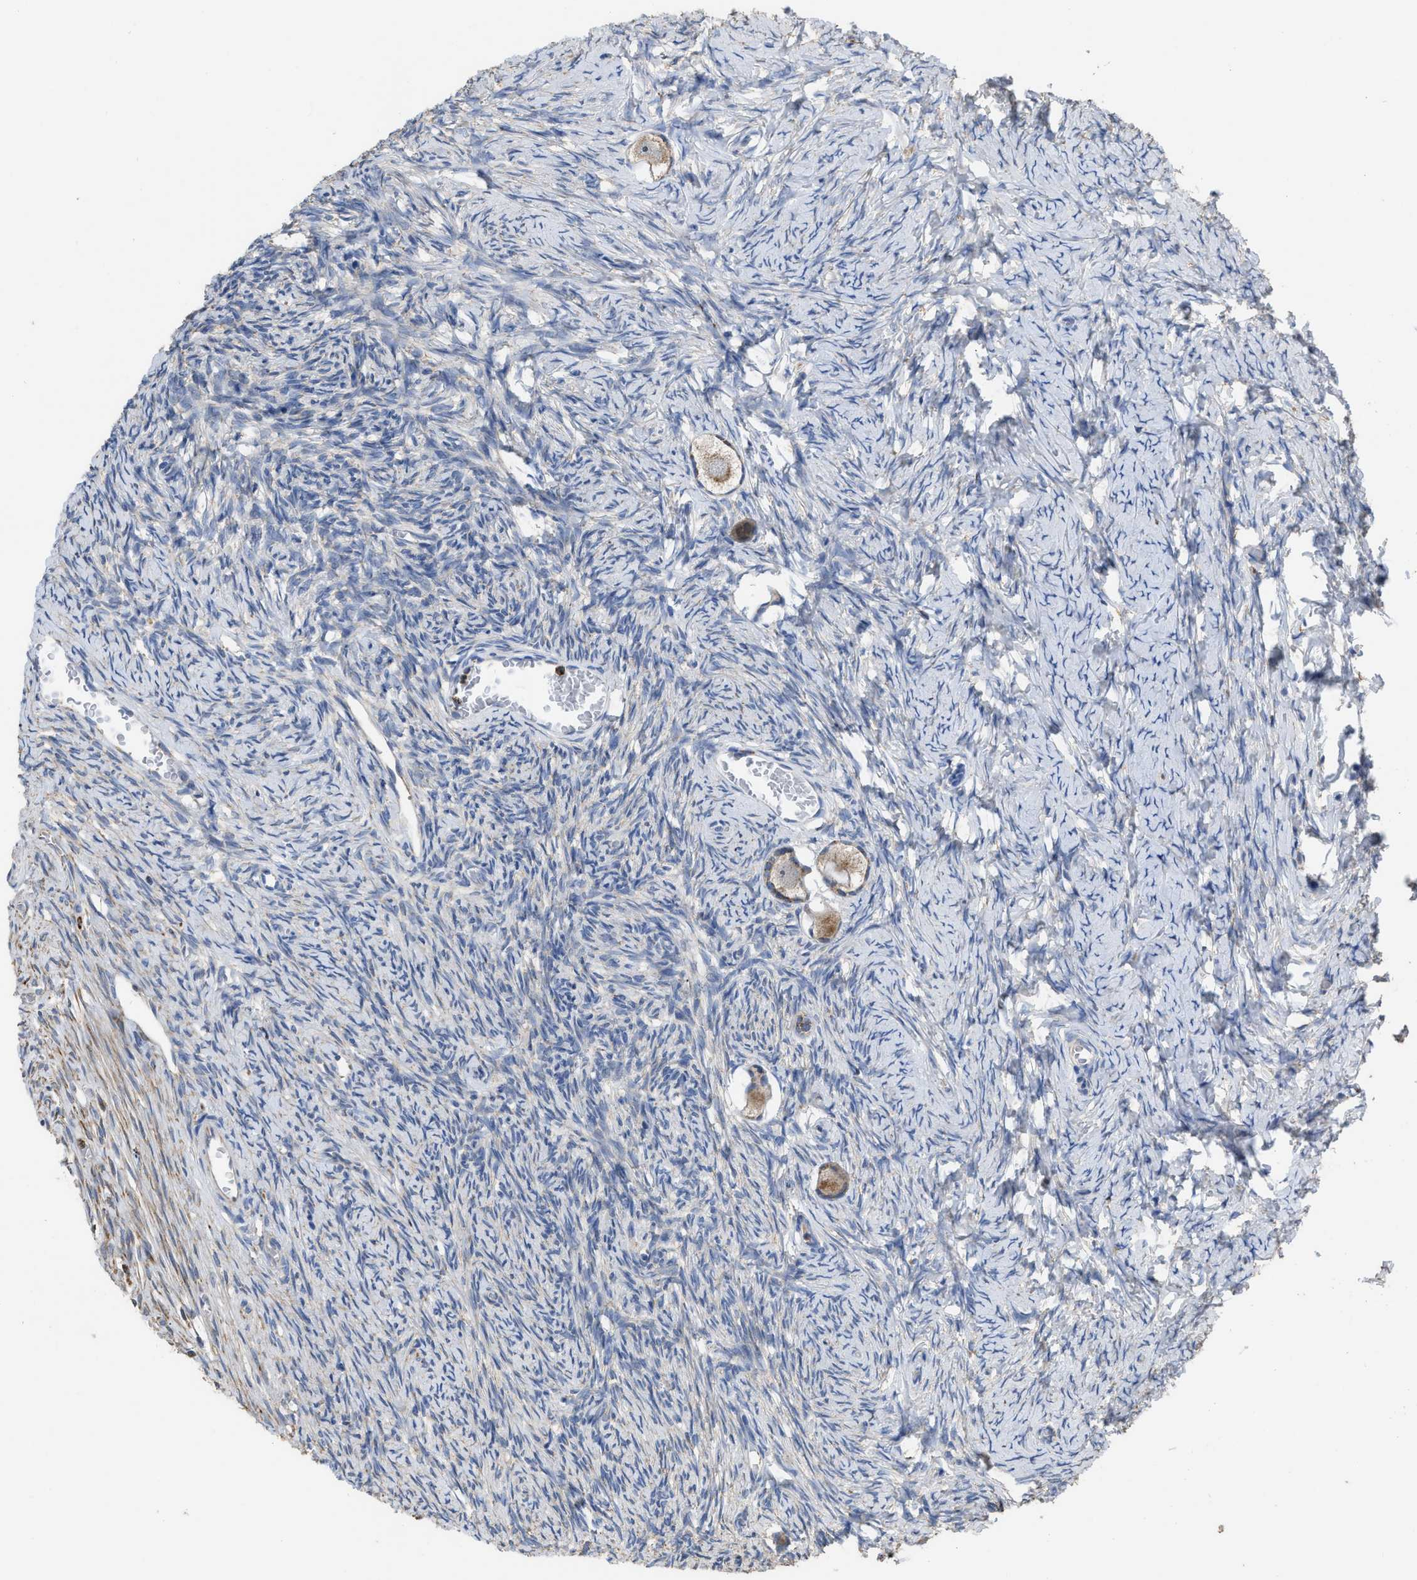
{"staining": {"intensity": "negative", "quantity": "none", "location": "none"}, "tissue": "ovary", "cell_type": "Follicle cells", "image_type": "normal", "snomed": [{"axis": "morphology", "description": "Normal tissue, NOS"}, {"axis": "topography", "description": "Ovary"}], "caption": "There is no significant positivity in follicle cells of ovary. (Brightfield microscopy of DAB immunohistochemistry (IHC) at high magnification).", "gene": "AK2", "patient": {"sex": "female", "age": 27}}